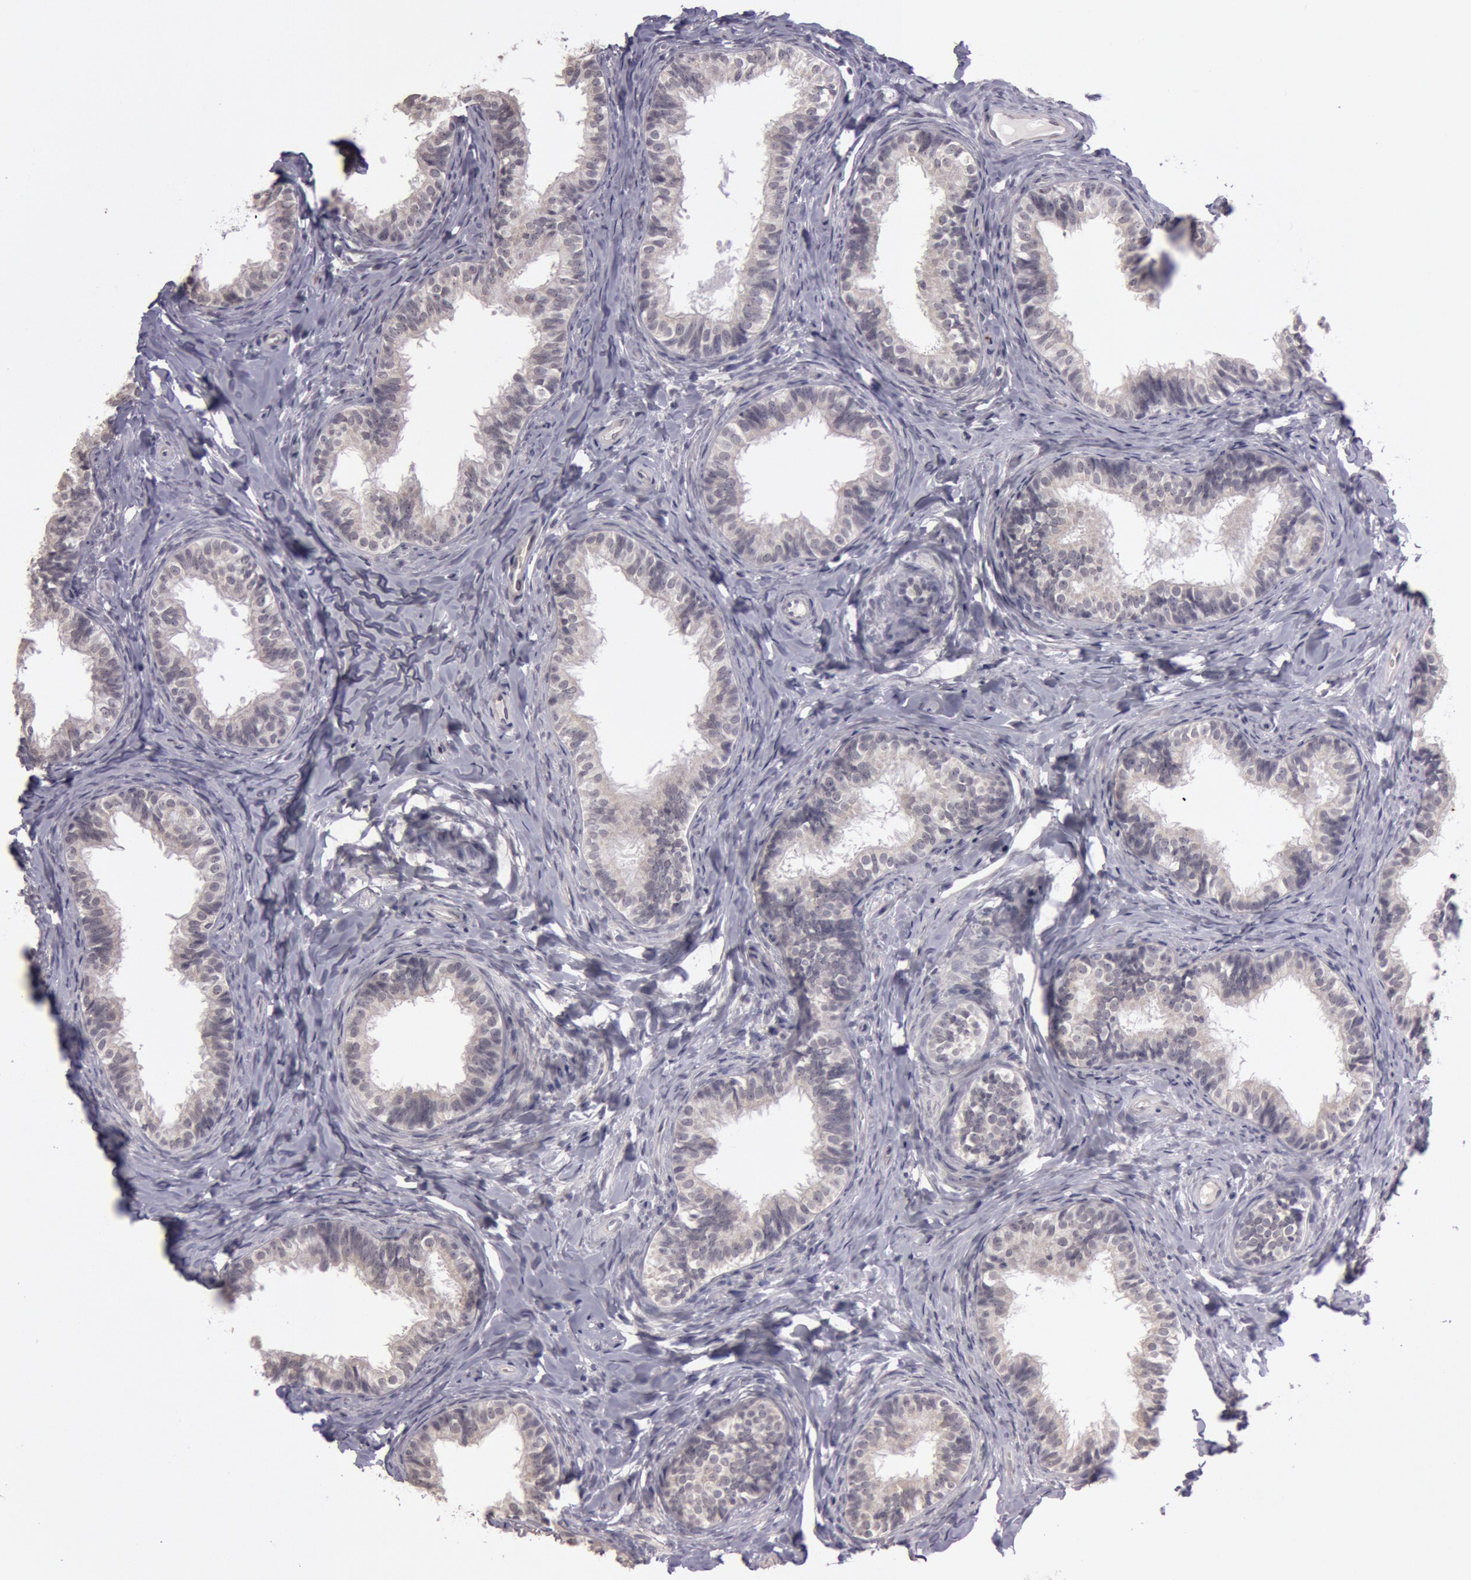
{"staining": {"intensity": "negative", "quantity": "none", "location": "none"}, "tissue": "epididymis", "cell_type": "Glandular cells", "image_type": "normal", "snomed": [{"axis": "morphology", "description": "Normal tissue, NOS"}, {"axis": "topography", "description": "Epididymis"}], "caption": "An IHC histopathology image of benign epididymis is shown. There is no staining in glandular cells of epididymis.", "gene": "KDM6A", "patient": {"sex": "male", "age": 26}}